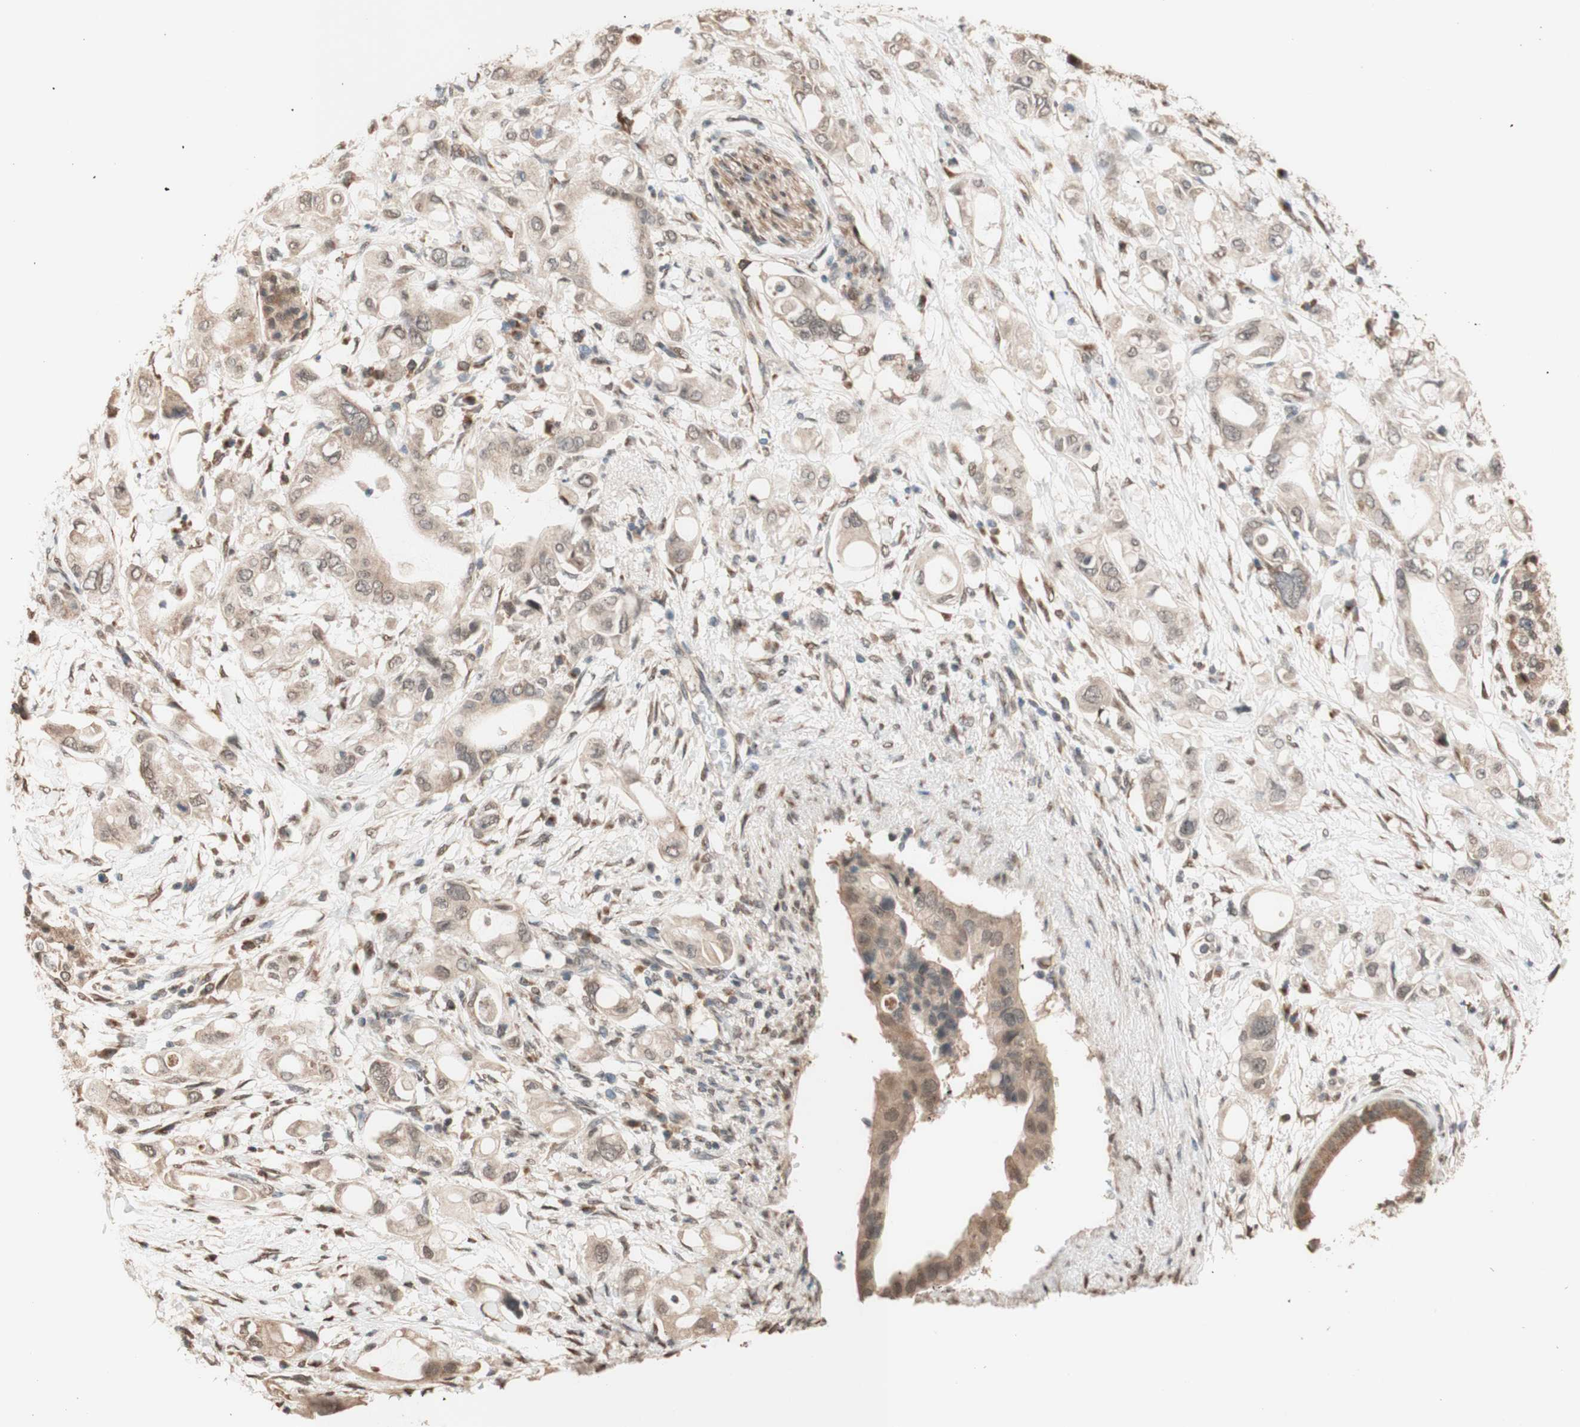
{"staining": {"intensity": "moderate", "quantity": ">75%", "location": "cytoplasmic/membranous"}, "tissue": "pancreatic cancer", "cell_type": "Tumor cells", "image_type": "cancer", "snomed": [{"axis": "morphology", "description": "Adenocarcinoma, NOS"}, {"axis": "topography", "description": "Pancreas"}], "caption": "Adenocarcinoma (pancreatic) stained with DAB IHC exhibits medium levels of moderate cytoplasmic/membranous expression in approximately >75% of tumor cells.", "gene": "CCNC", "patient": {"sex": "female", "age": 56}}